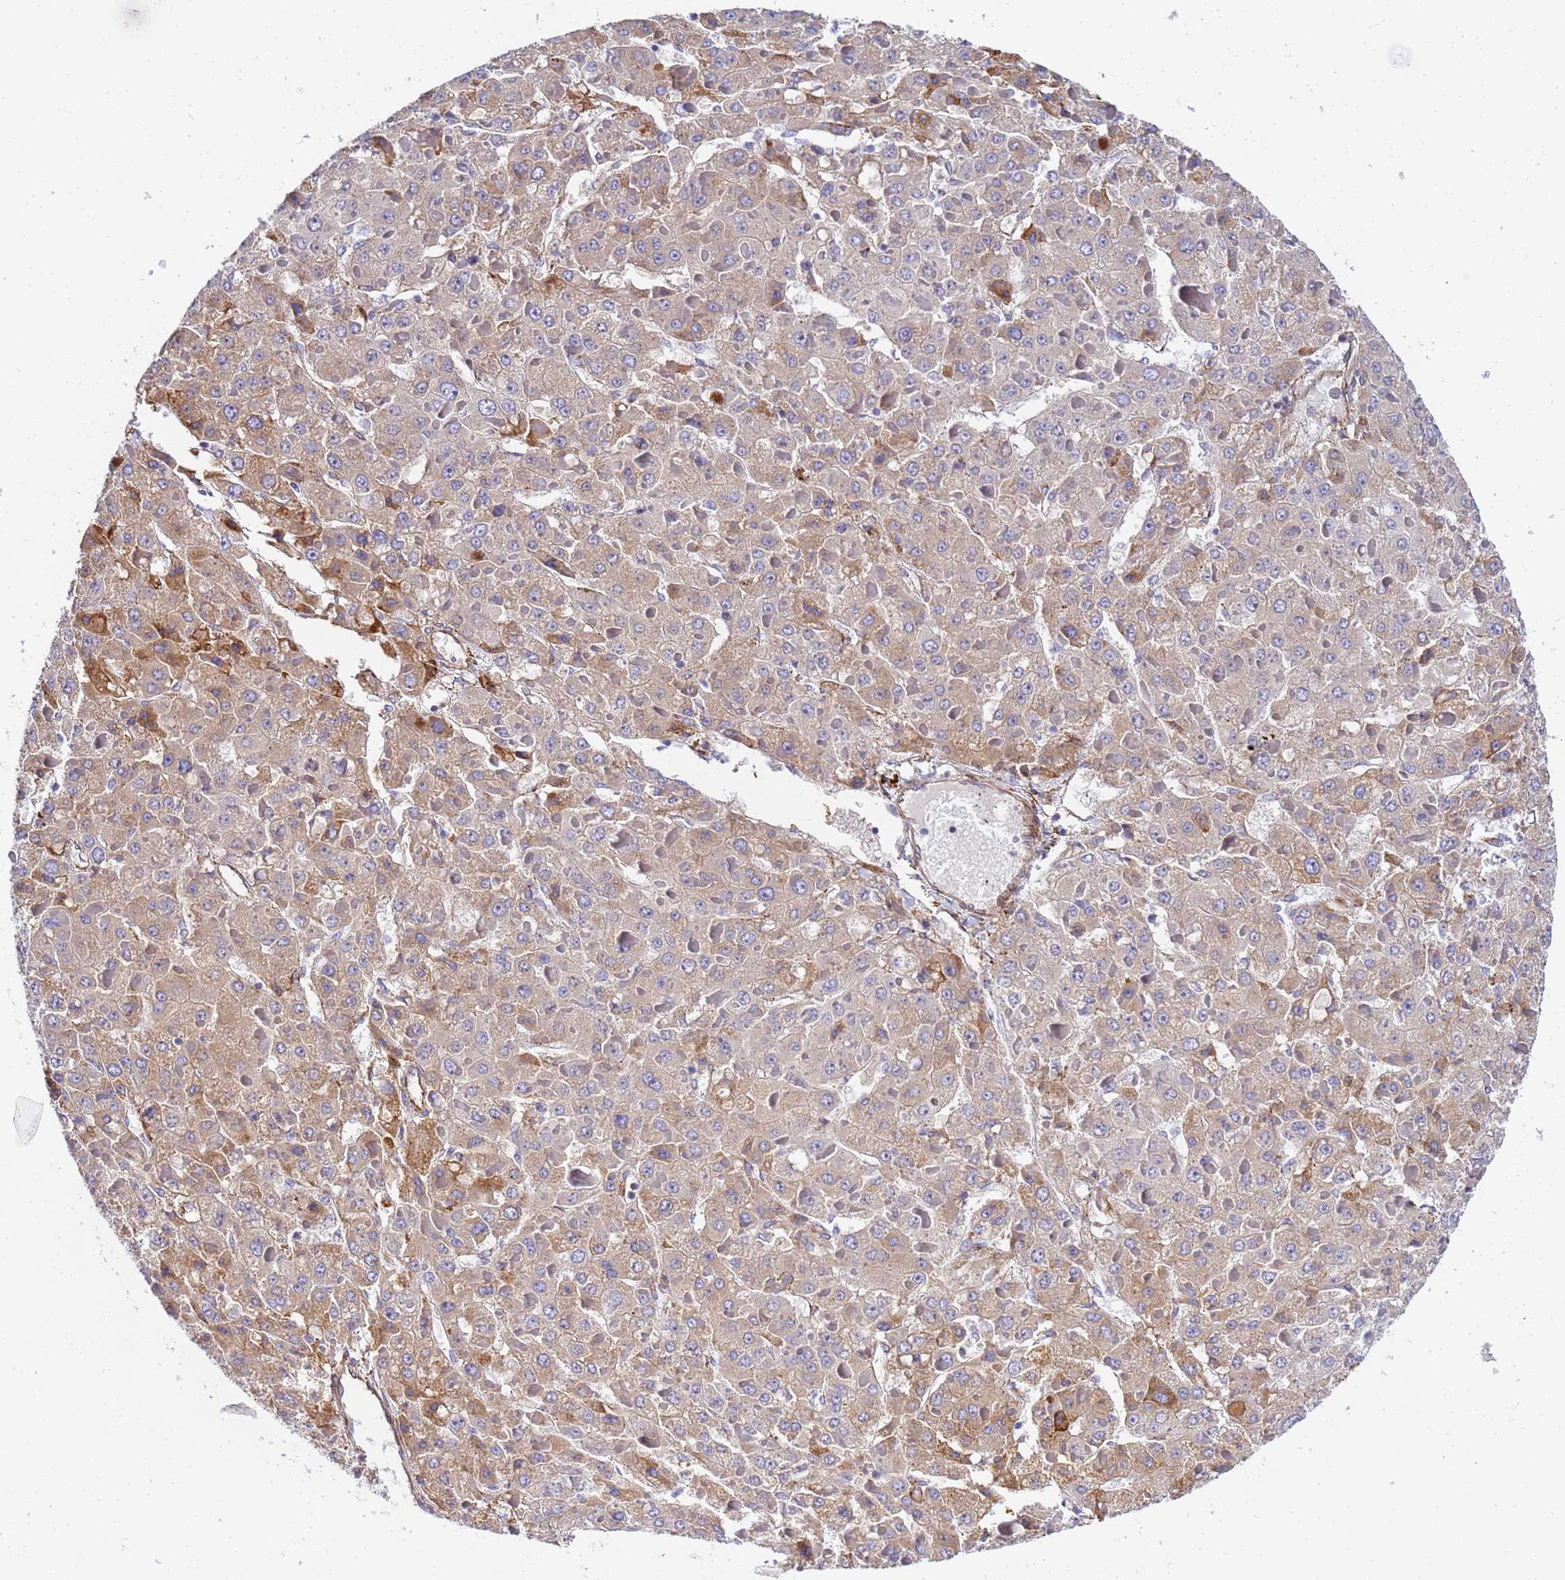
{"staining": {"intensity": "moderate", "quantity": "25%-75%", "location": "cytoplasmic/membranous"}, "tissue": "liver cancer", "cell_type": "Tumor cells", "image_type": "cancer", "snomed": [{"axis": "morphology", "description": "Carcinoma, Hepatocellular, NOS"}, {"axis": "topography", "description": "Liver"}], "caption": "The micrograph demonstrates immunohistochemical staining of liver cancer (hepatocellular carcinoma). There is moderate cytoplasmic/membranous positivity is seen in about 25%-75% of tumor cells. The staining was performed using DAB (3,3'-diaminobenzidine), with brown indicating positive protein expression. Nuclei are stained blue with hematoxylin.", "gene": "POM121", "patient": {"sex": "female", "age": 73}}